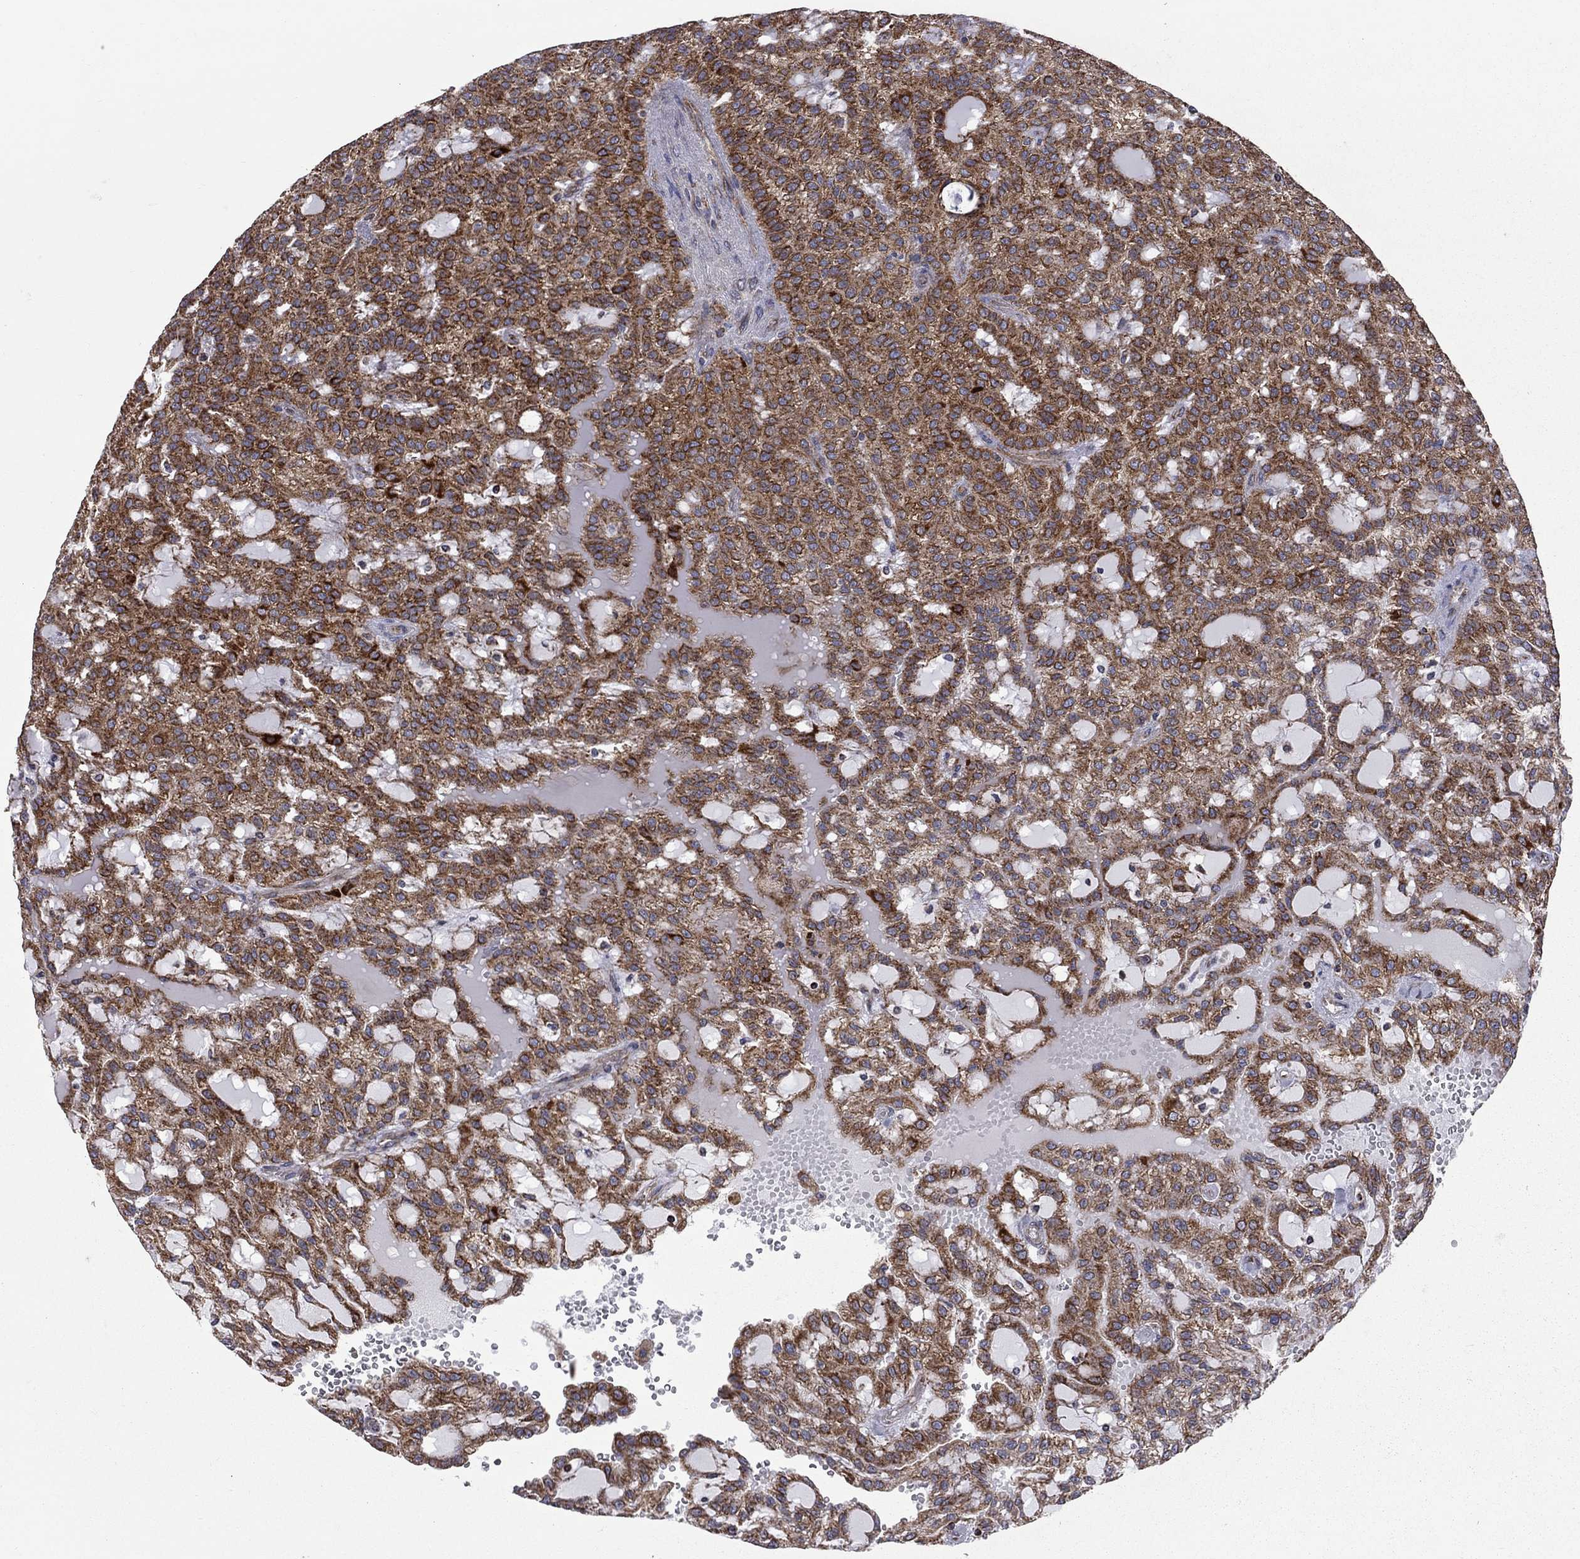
{"staining": {"intensity": "strong", "quantity": ">75%", "location": "cytoplasmic/membranous"}, "tissue": "renal cancer", "cell_type": "Tumor cells", "image_type": "cancer", "snomed": [{"axis": "morphology", "description": "Adenocarcinoma, NOS"}, {"axis": "topography", "description": "Kidney"}], "caption": "Protein analysis of renal cancer (adenocarcinoma) tissue exhibits strong cytoplasmic/membranous staining in approximately >75% of tumor cells.", "gene": "CLPTM1", "patient": {"sex": "male", "age": 63}}